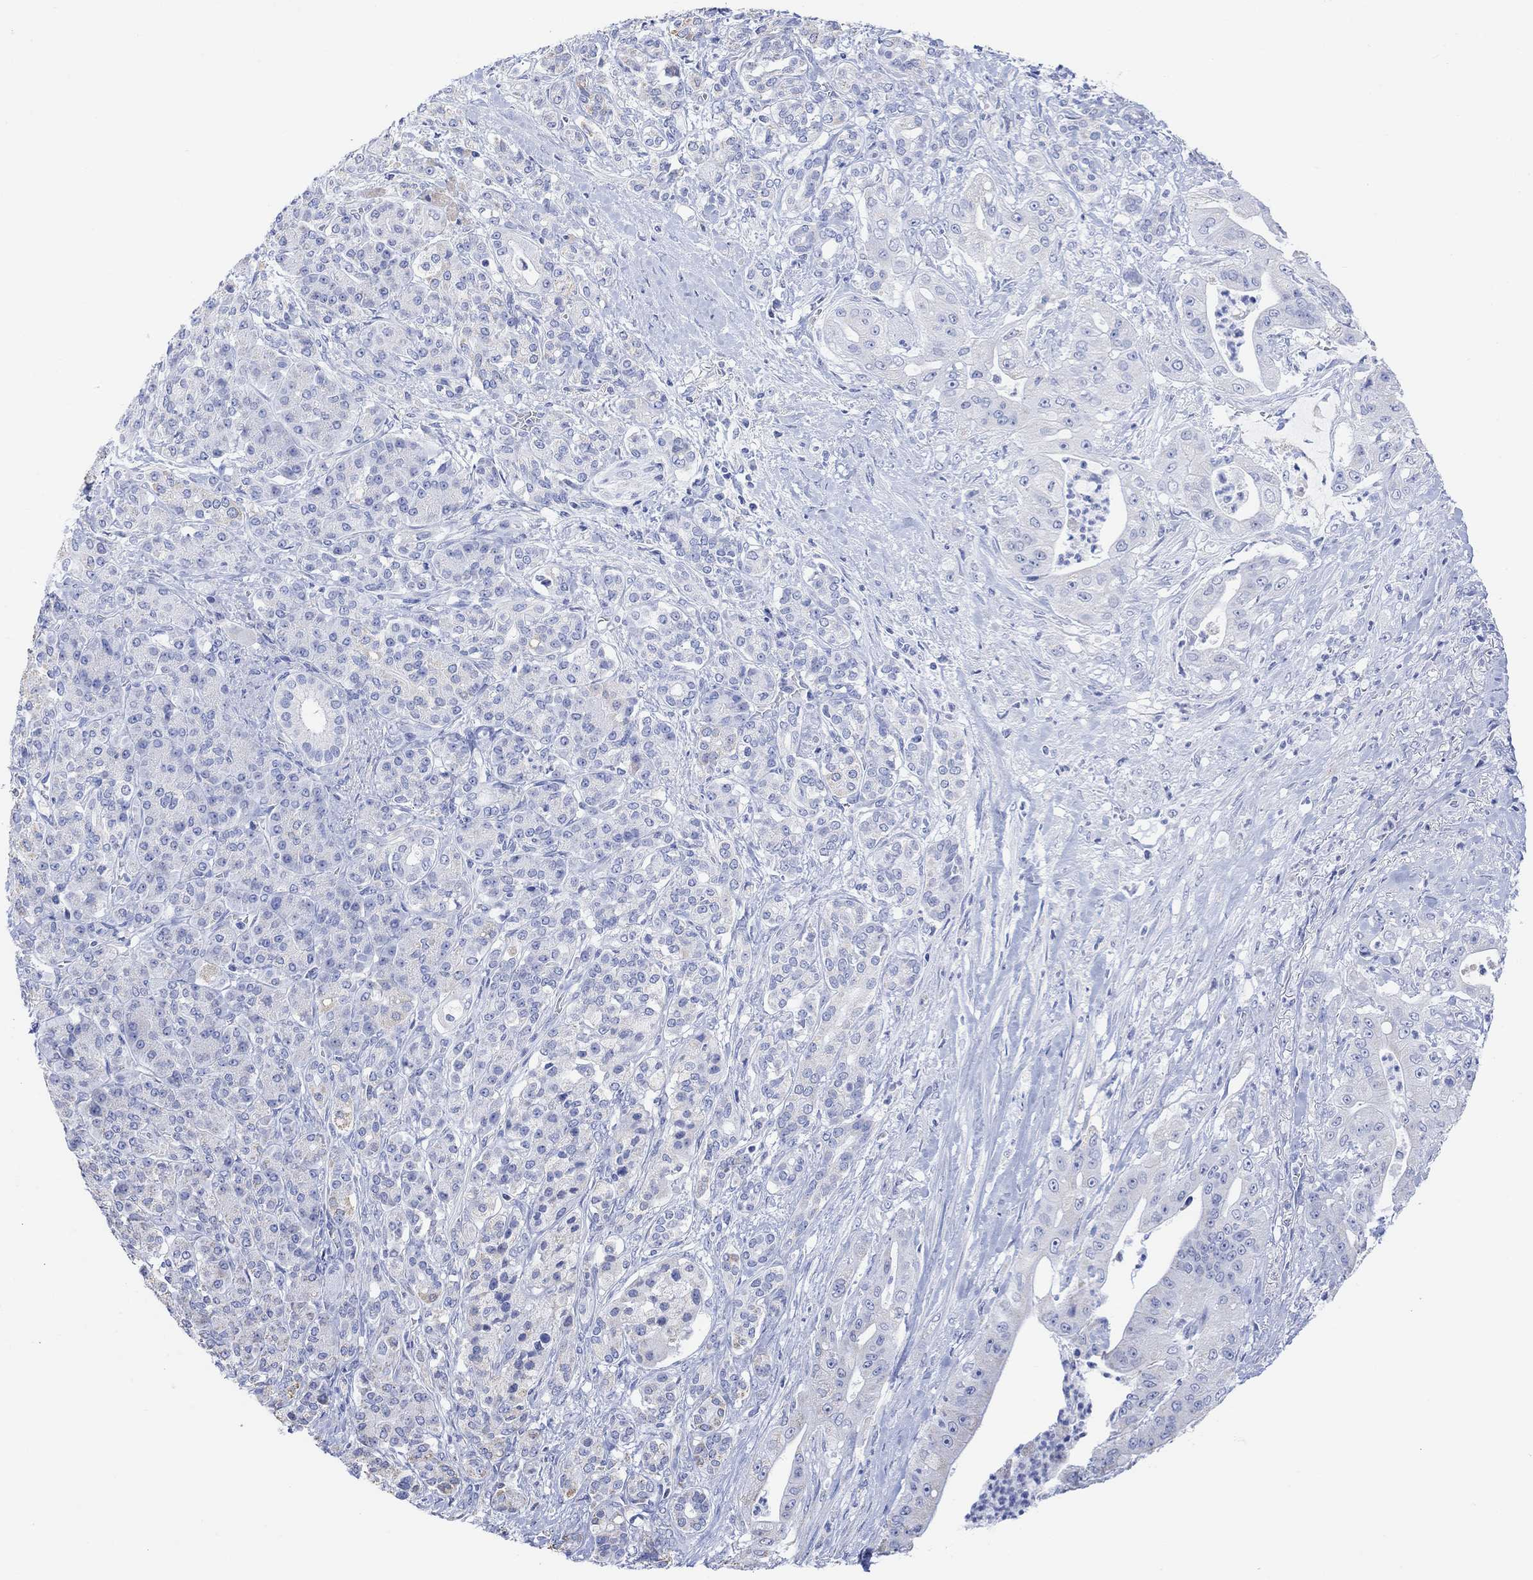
{"staining": {"intensity": "negative", "quantity": "none", "location": "none"}, "tissue": "pancreatic cancer", "cell_type": "Tumor cells", "image_type": "cancer", "snomed": [{"axis": "morphology", "description": "Normal tissue, NOS"}, {"axis": "morphology", "description": "Inflammation, NOS"}, {"axis": "morphology", "description": "Adenocarcinoma, NOS"}, {"axis": "topography", "description": "Pancreas"}], "caption": "Immunohistochemical staining of human pancreatic cancer demonstrates no significant staining in tumor cells.", "gene": "SYT12", "patient": {"sex": "male", "age": 57}}